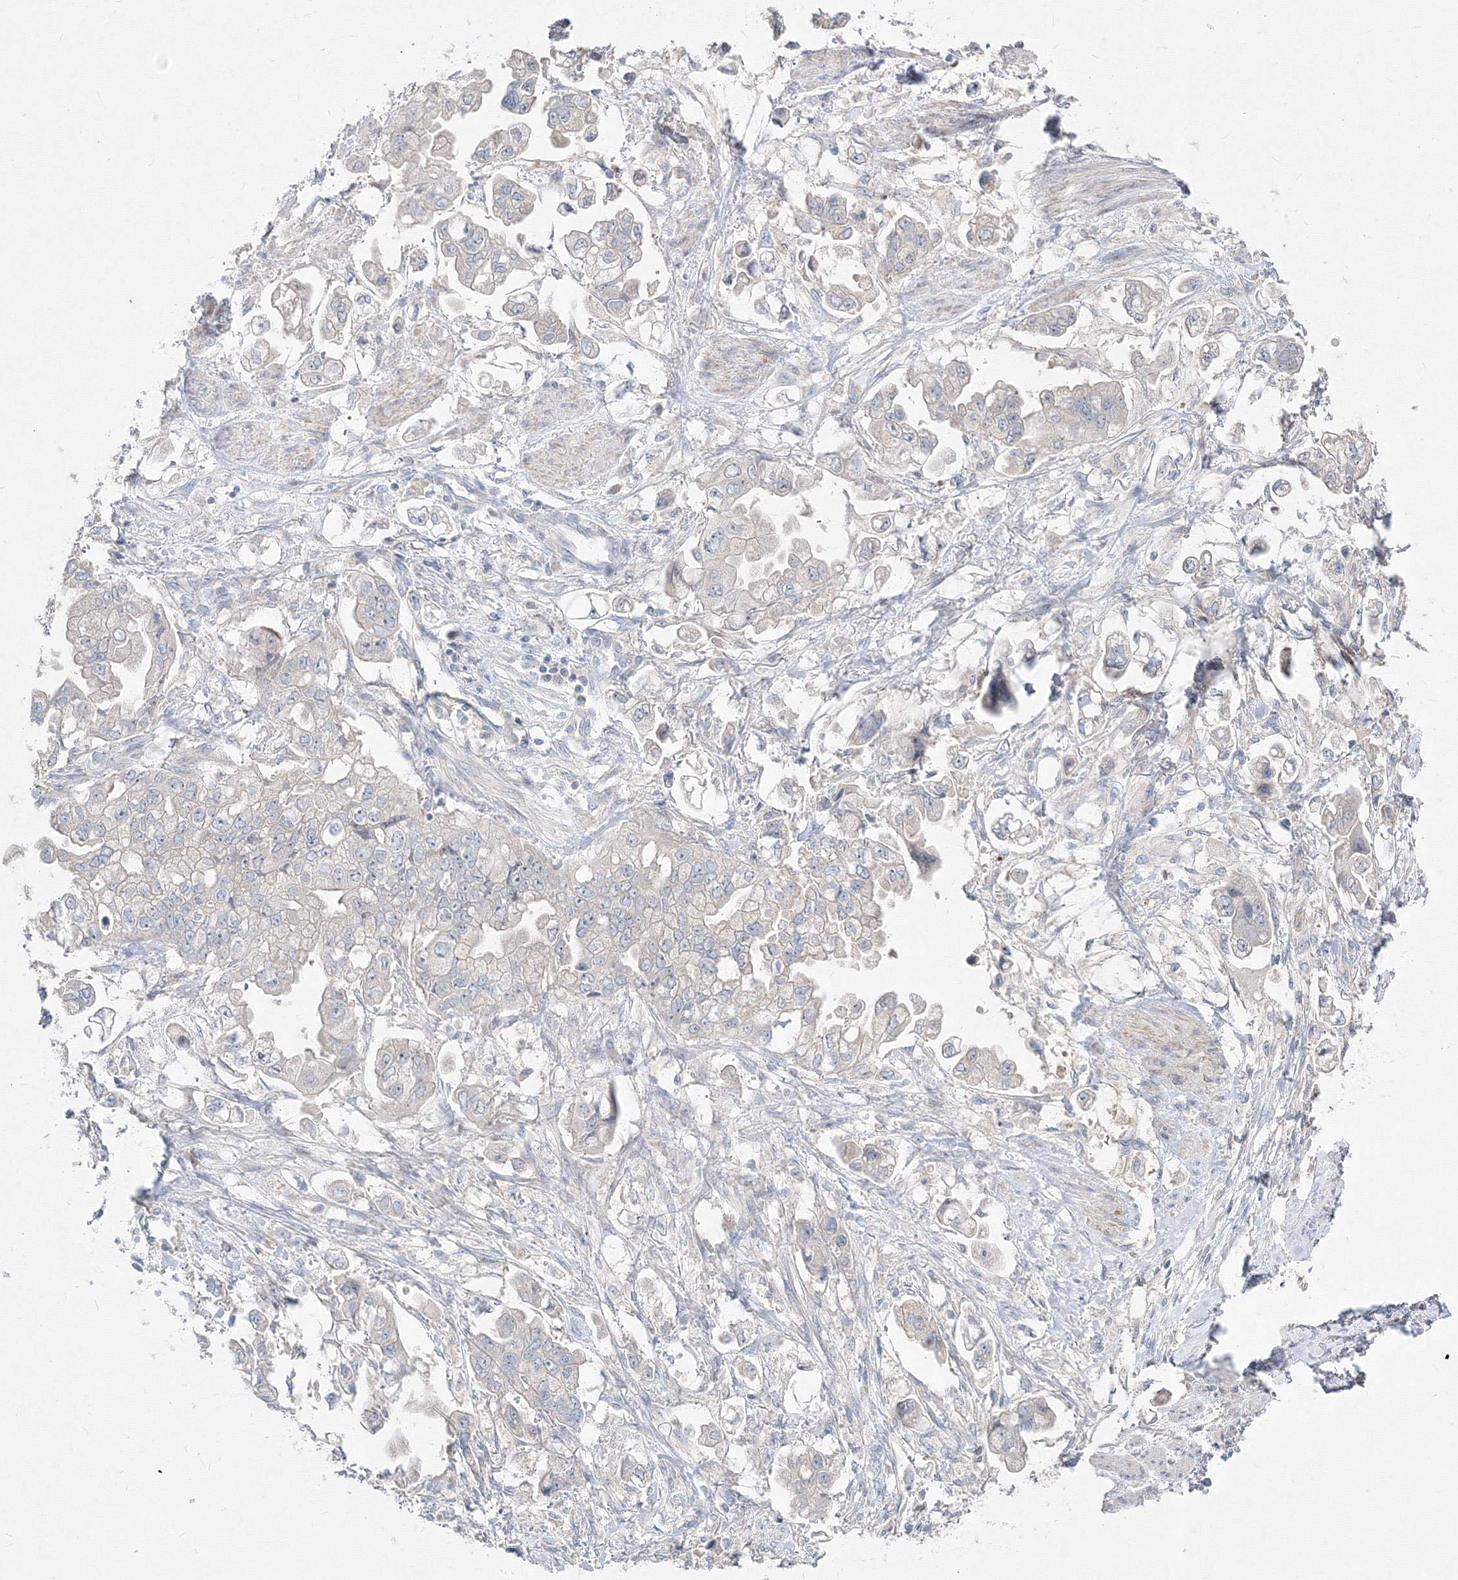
{"staining": {"intensity": "negative", "quantity": "none", "location": "none"}, "tissue": "stomach cancer", "cell_type": "Tumor cells", "image_type": "cancer", "snomed": [{"axis": "morphology", "description": "Adenocarcinoma, NOS"}, {"axis": "topography", "description": "Stomach"}], "caption": "Histopathology image shows no protein positivity in tumor cells of stomach cancer (adenocarcinoma) tissue.", "gene": "FBXL8", "patient": {"sex": "male", "age": 62}}